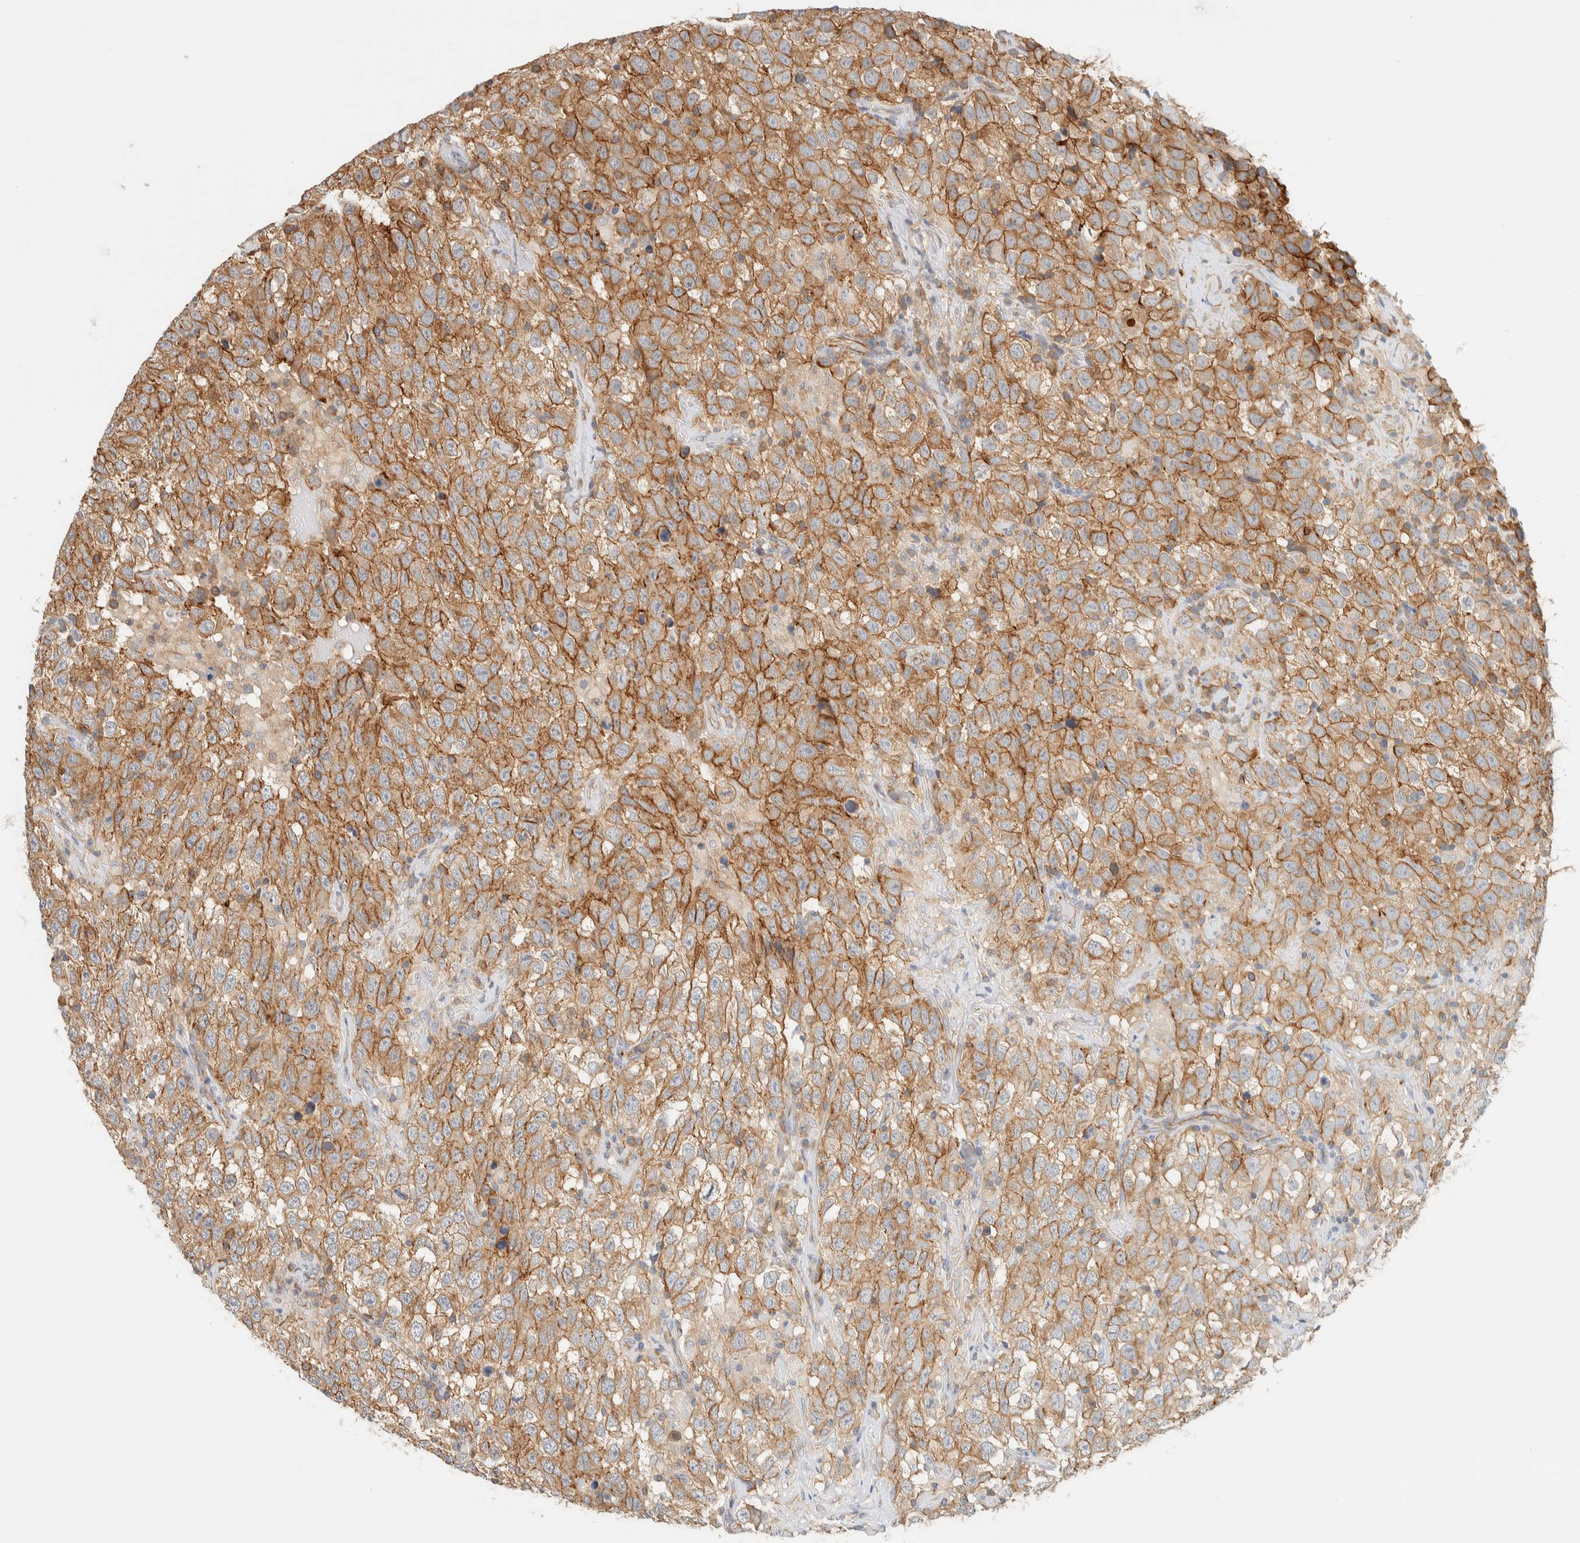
{"staining": {"intensity": "moderate", "quantity": ">75%", "location": "cytoplasmic/membranous"}, "tissue": "testis cancer", "cell_type": "Tumor cells", "image_type": "cancer", "snomed": [{"axis": "morphology", "description": "Seminoma, NOS"}, {"axis": "topography", "description": "Testis"}], "caption": "A high-resolution histopathology image shows immunohistochemistry staining of testis seminoma, which demonstrates moderate cytoplasmic/membranous expression in approximately >75% of tumor cells.", "gene": "LIMA1", "patient": {"sex": "male", "age": 41}}